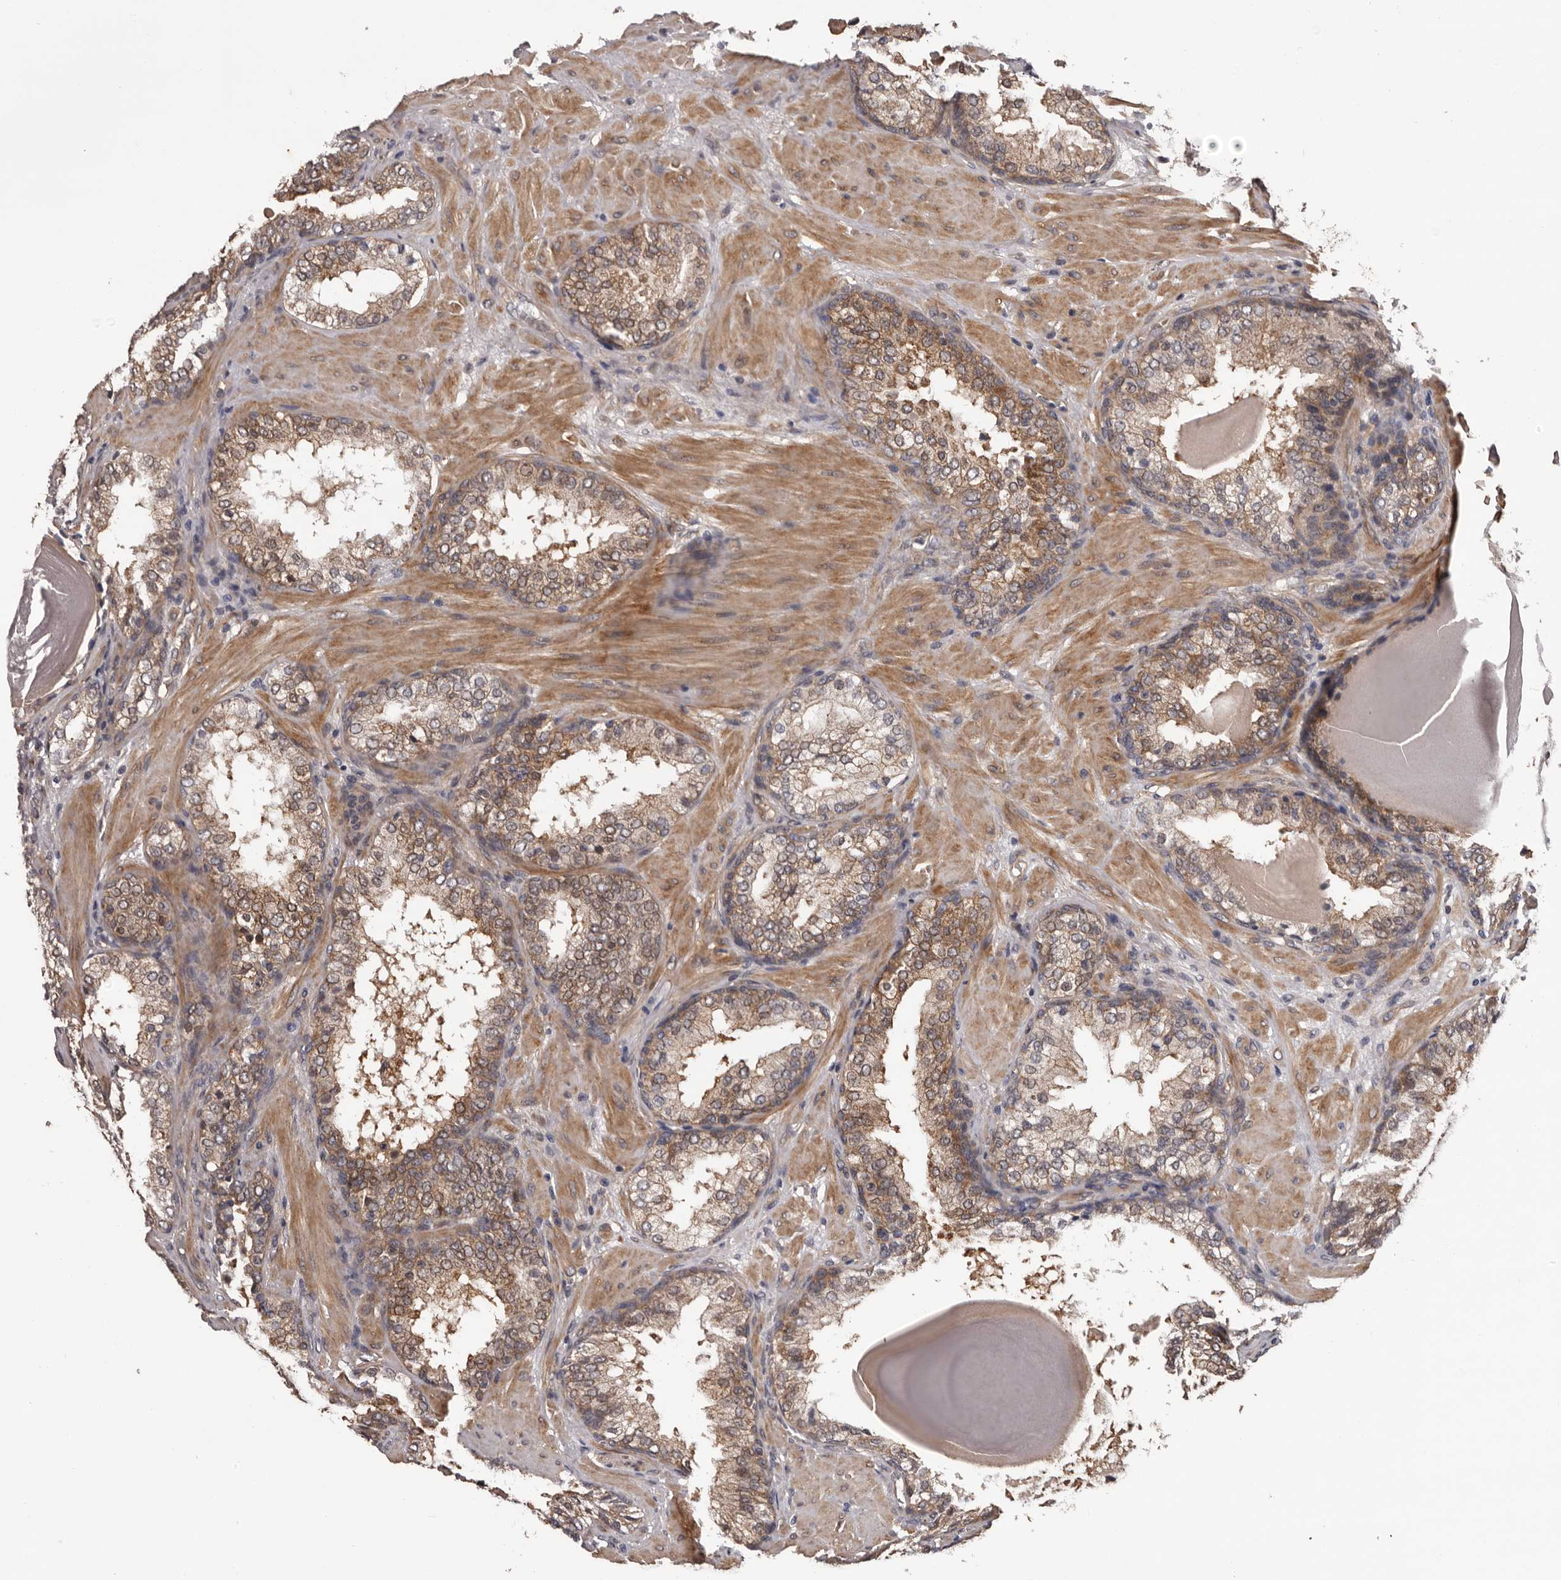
{"staining": {"intensity": "moderate", "quantity": ">75%", "location": "cytoplasmic/membranous"}, "tissue": "prostate cancer", "cell_type": "Tumor cells", "image_type": "cancer", "snomed": [{"axis": "morphology", "description": "Adenocarcinoma, Medium grade"}, {"axis": "topography", "description": "Prostate"}], "caption": "A medium amount of moderate cytoplasmic/membranous expression is seen in approximately >75% of tumor cells in medium-grade adenocarcinoma (prostate) tissue.", "gene": "PRKD1", "patient": {"sex": "male", "age": 70}}